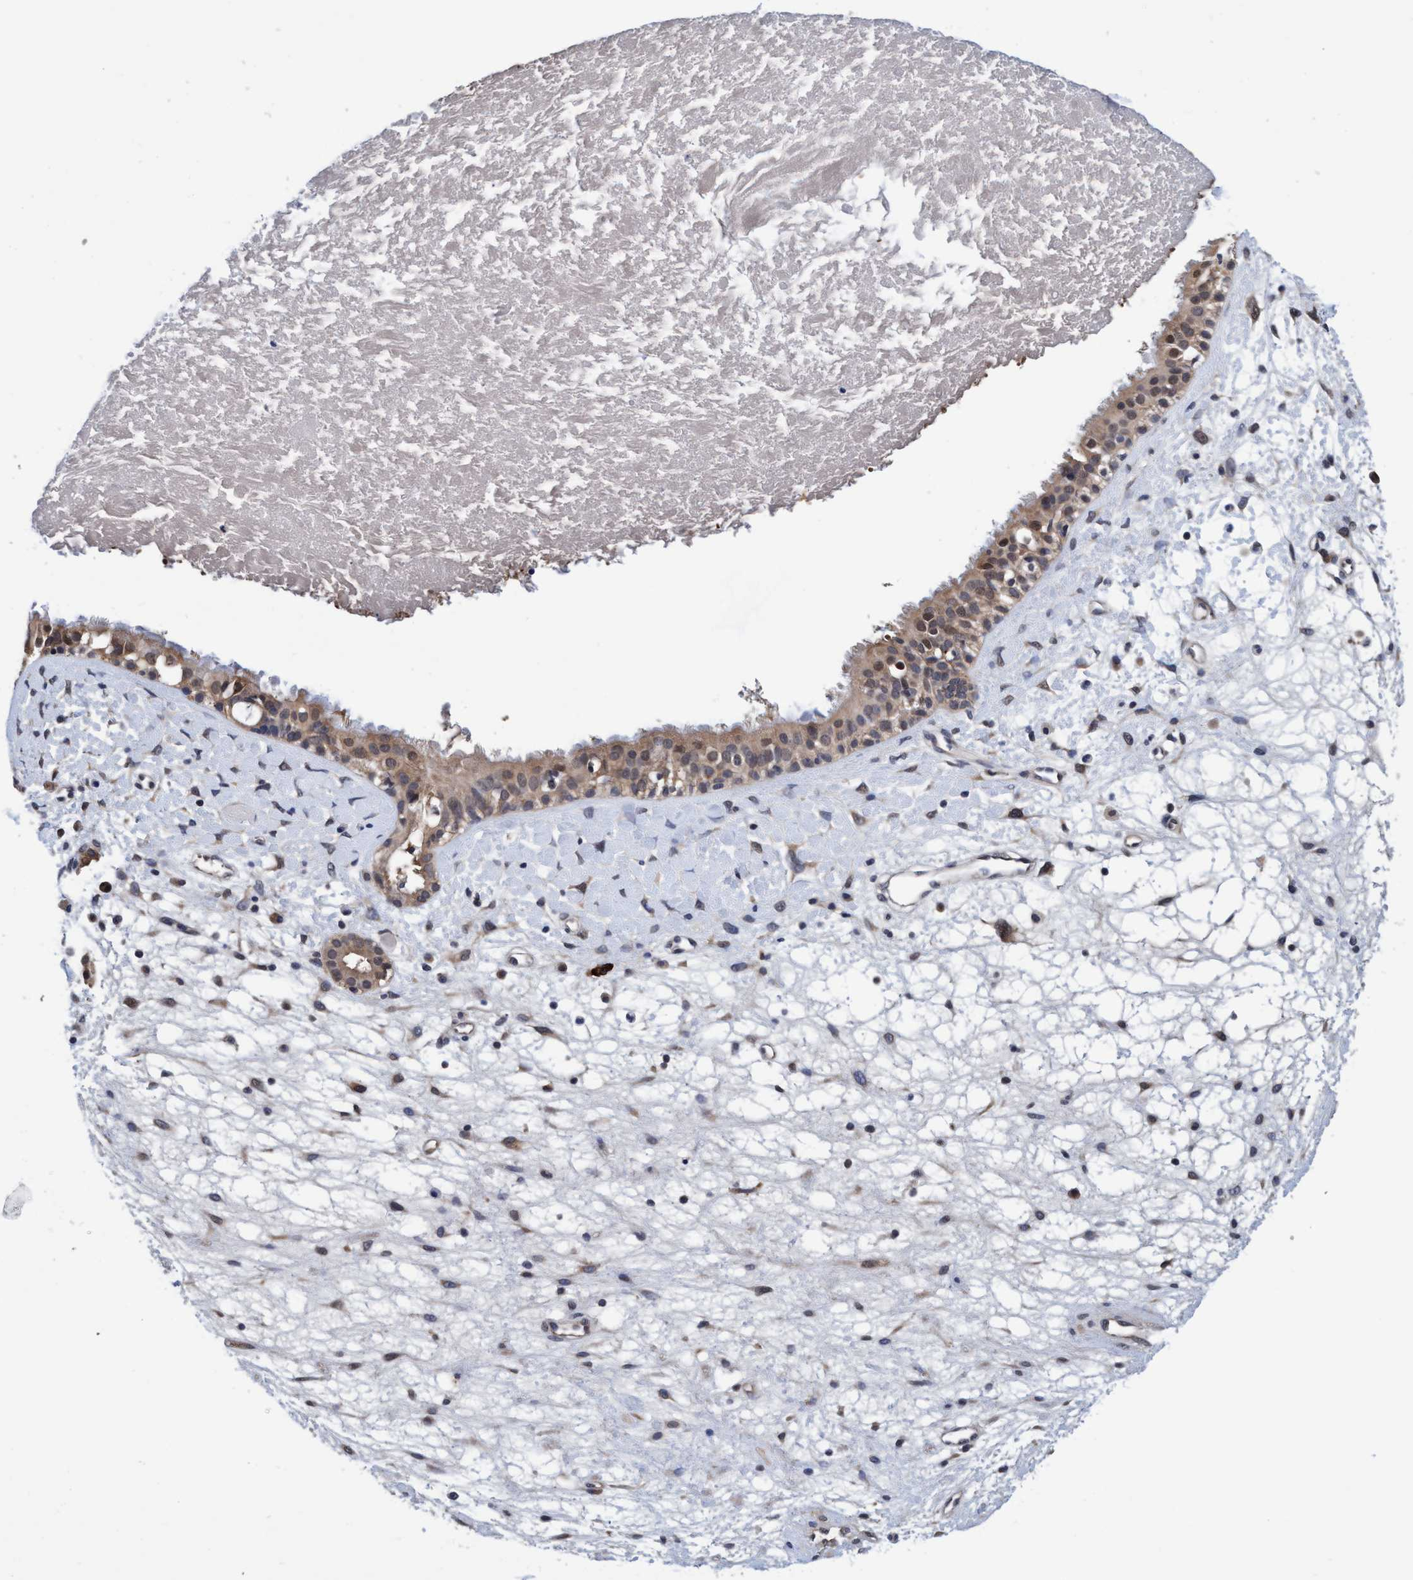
{"staining": {"intensity": "weak", "quantity": ">75%", "location": "cytoplasmic/membranous"}, "tissue": "nasopharynx", "cell_type": "Respiratory epithelial cells", "image_type": "normal", "snomed": [{"axis": "morphology", "description": "Normal tissue, NOS"}, {"axis": "topography", "description": "Nasopharynx"}], "caption": "Protein staining of benign nasopharynx exhibits weak cytoplasmic/membranous expression in about >75% of respiratory epithelial cells.", "gene": "PSMD12", "patient": {"sex": "male", "age": 22}}